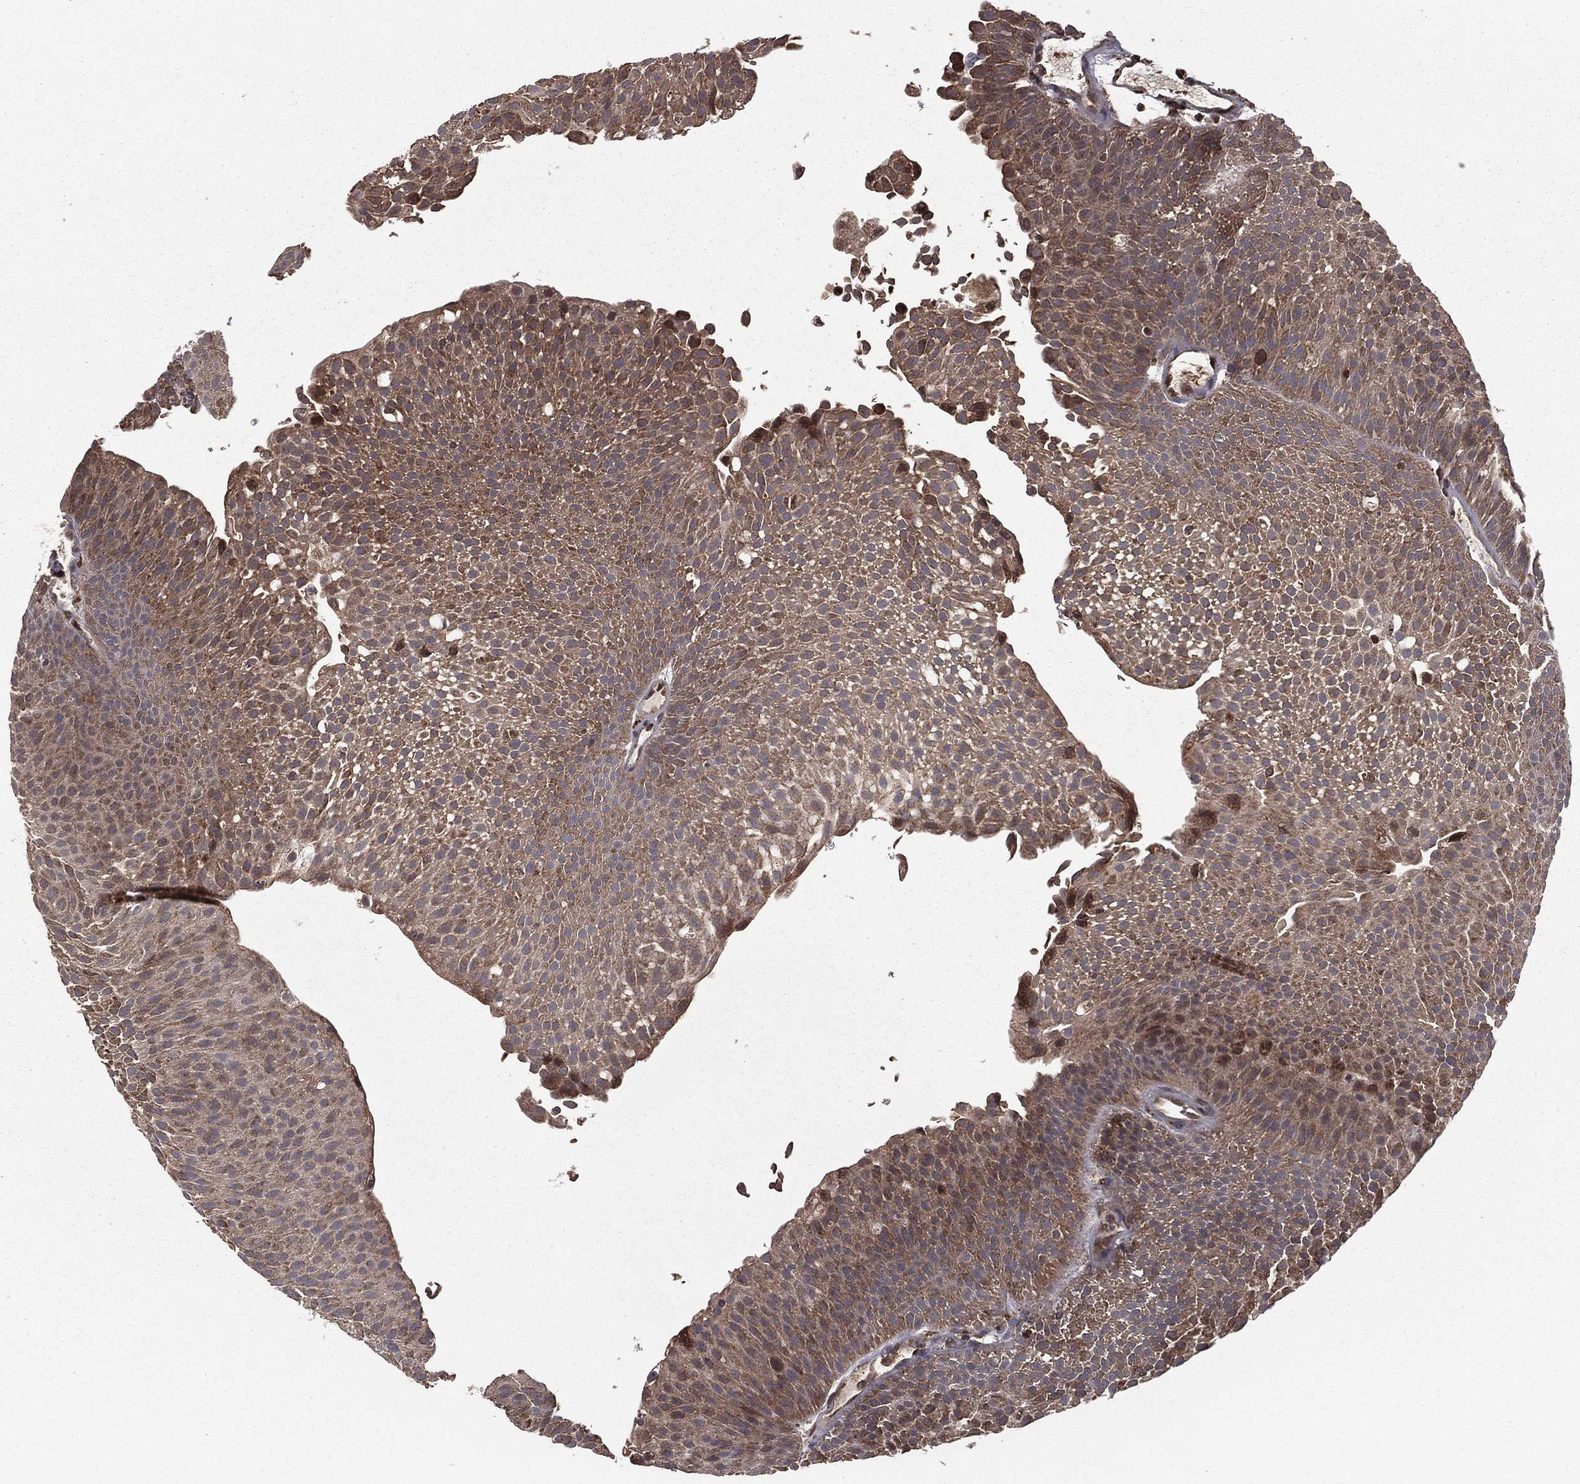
{"staining": {"intensity": "moderate", "quantity": ">75%", "location": "cytoplasmic/membranous"}, "tissue": "urothelial cancer", "cell_type": "Tumor cells", "image_type": "cancer", "snomed": [{"axis": "morphology", "description": "Urothelial carcinoma, Low grade"}, {"axis": "topography", "description": "Urinary bladder"}], "caption": "Urothelial carcinoma (low-grade) stained with a protein marker shows moderate staining in tumor cells.", "gene": "OLFML1", "patient": {"sex": "male", "age": 65}}